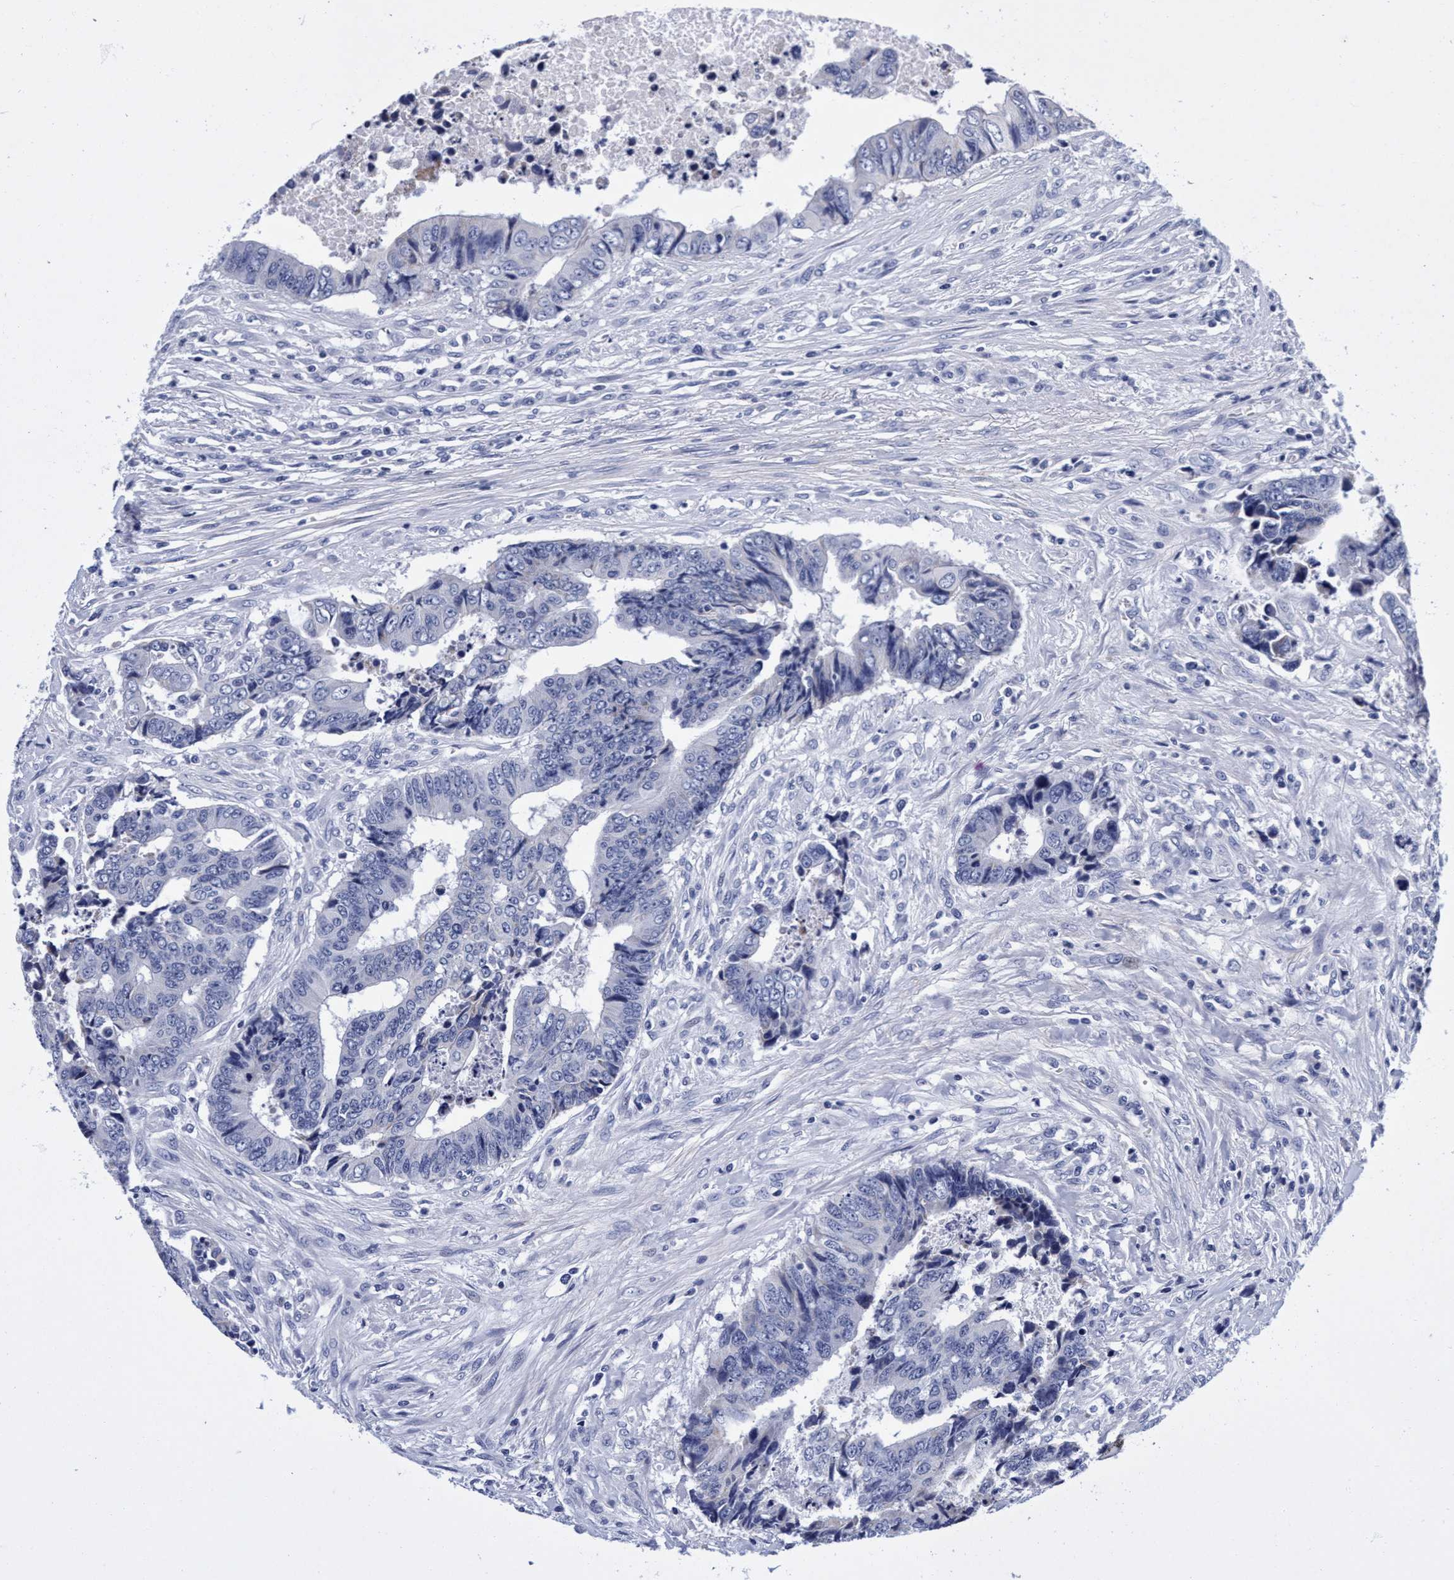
{"staining": {"intensity": "negative", "quantity": "none", "location": "none"}, "tissue": "colorectal cancer", "cell_type": "Tumor cells", "image_type": "cancer", "snomed": [{"axis": "morphology", "description": "Adenocarcinoma, NOS"}, {"axis": "topography", "description": "Rectum"}], "caption": "Immunohistochemistry (IHC) image of neoplastic tissue: colorectal cancer (adenocarcinoma) stained with DAB shows no significant protein positivity in tumor cells.", "gene": "PLPPR1", "patient": {"sex": "male", "age": 84}}